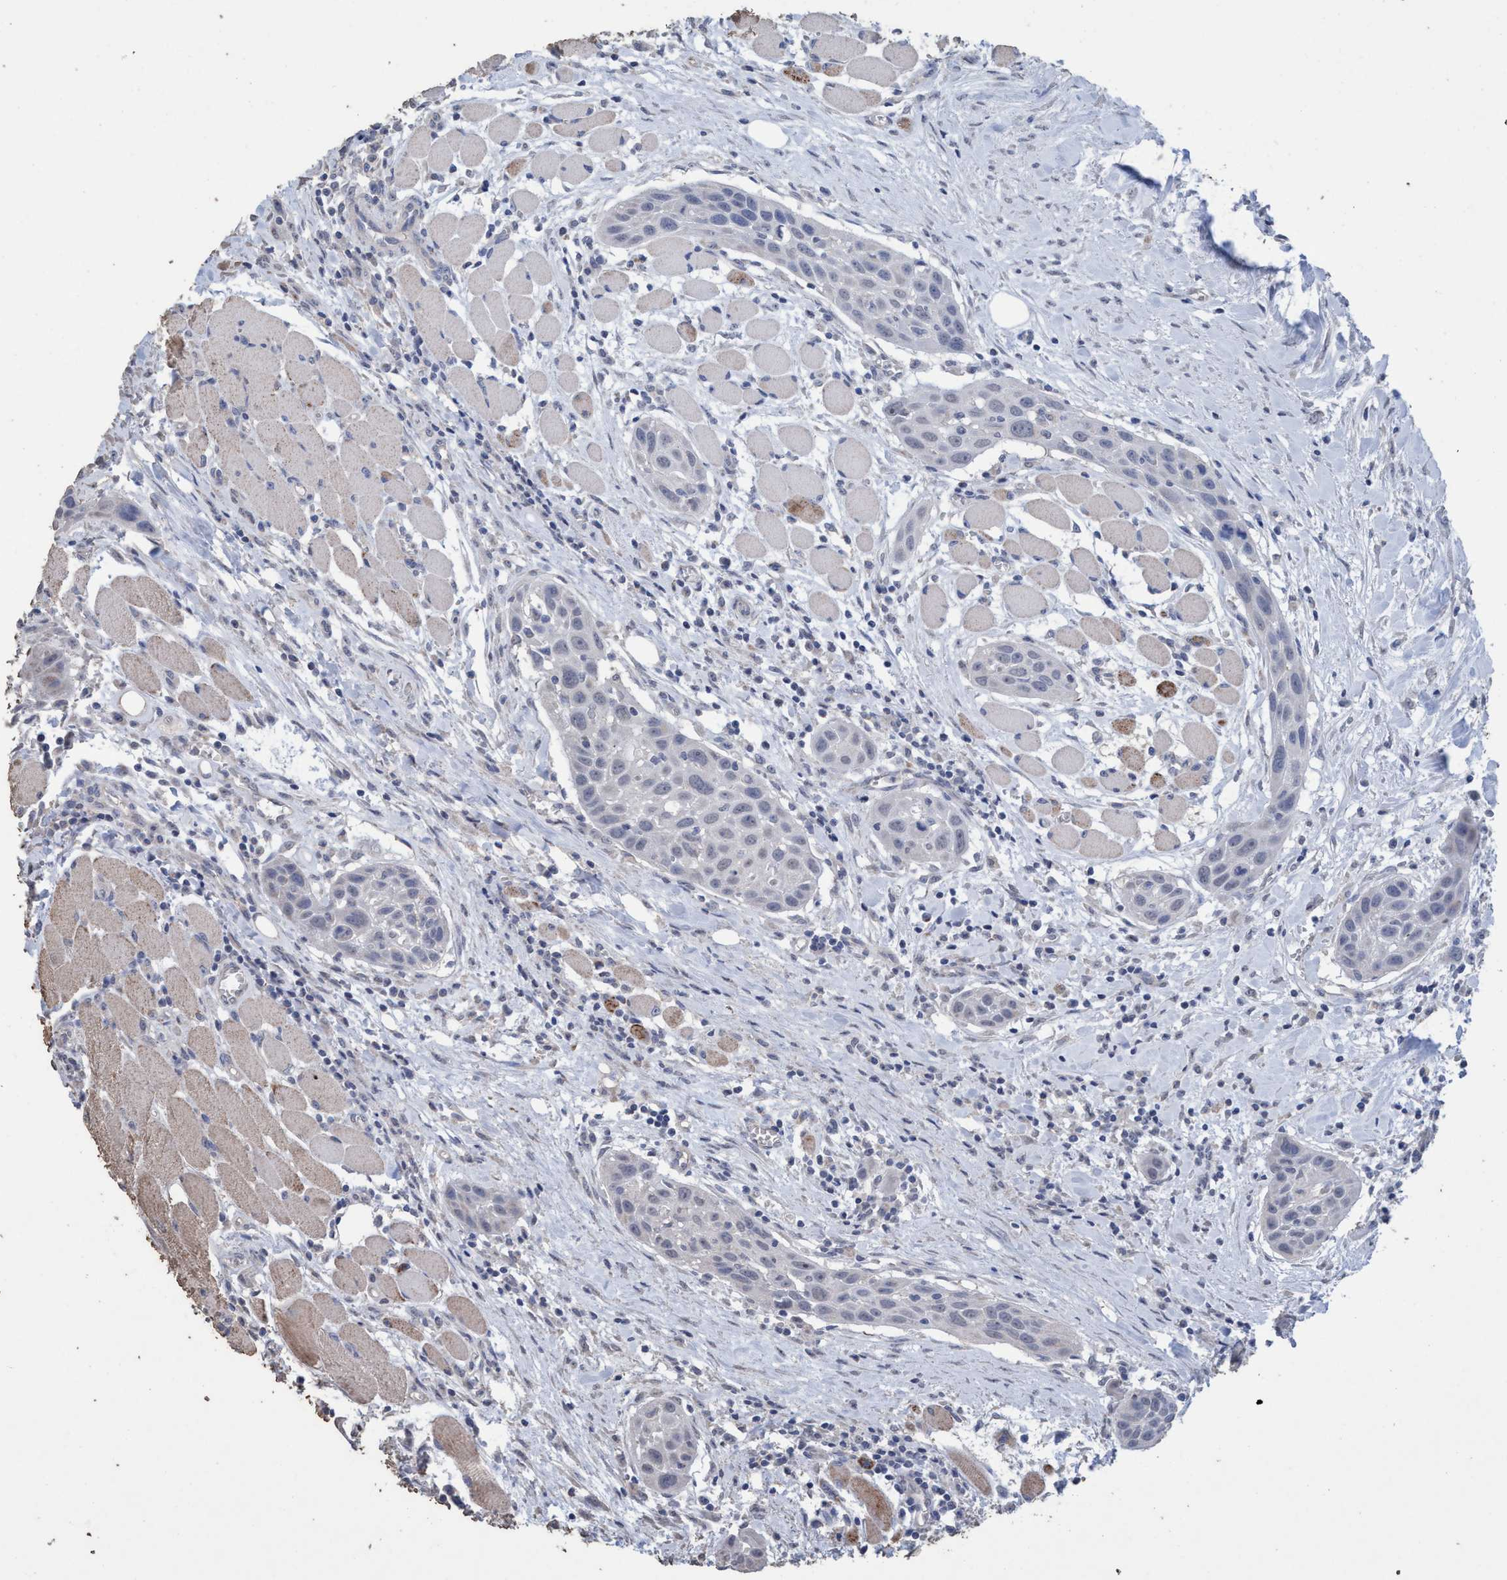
{"staining": {"intensity": "negative", "quantity": "none", "location": "none"}, "tissue": "head and neck cancer", "cell_type": "Tumor cells", "image_type": "cancer", "snomed": [{"axis": "morphology", "description": "Squamous cell carcinoma, NOS"}, {"axis": "topography", "description": "Oral tissue"}, {"axis": "topography", "description": "Head-Neck"}], "caption": "IHC of head and neck cancer displays no staining in tumor cells.", "gene": "RSAD1", "patient": {"sex": "female", "age": 50}}